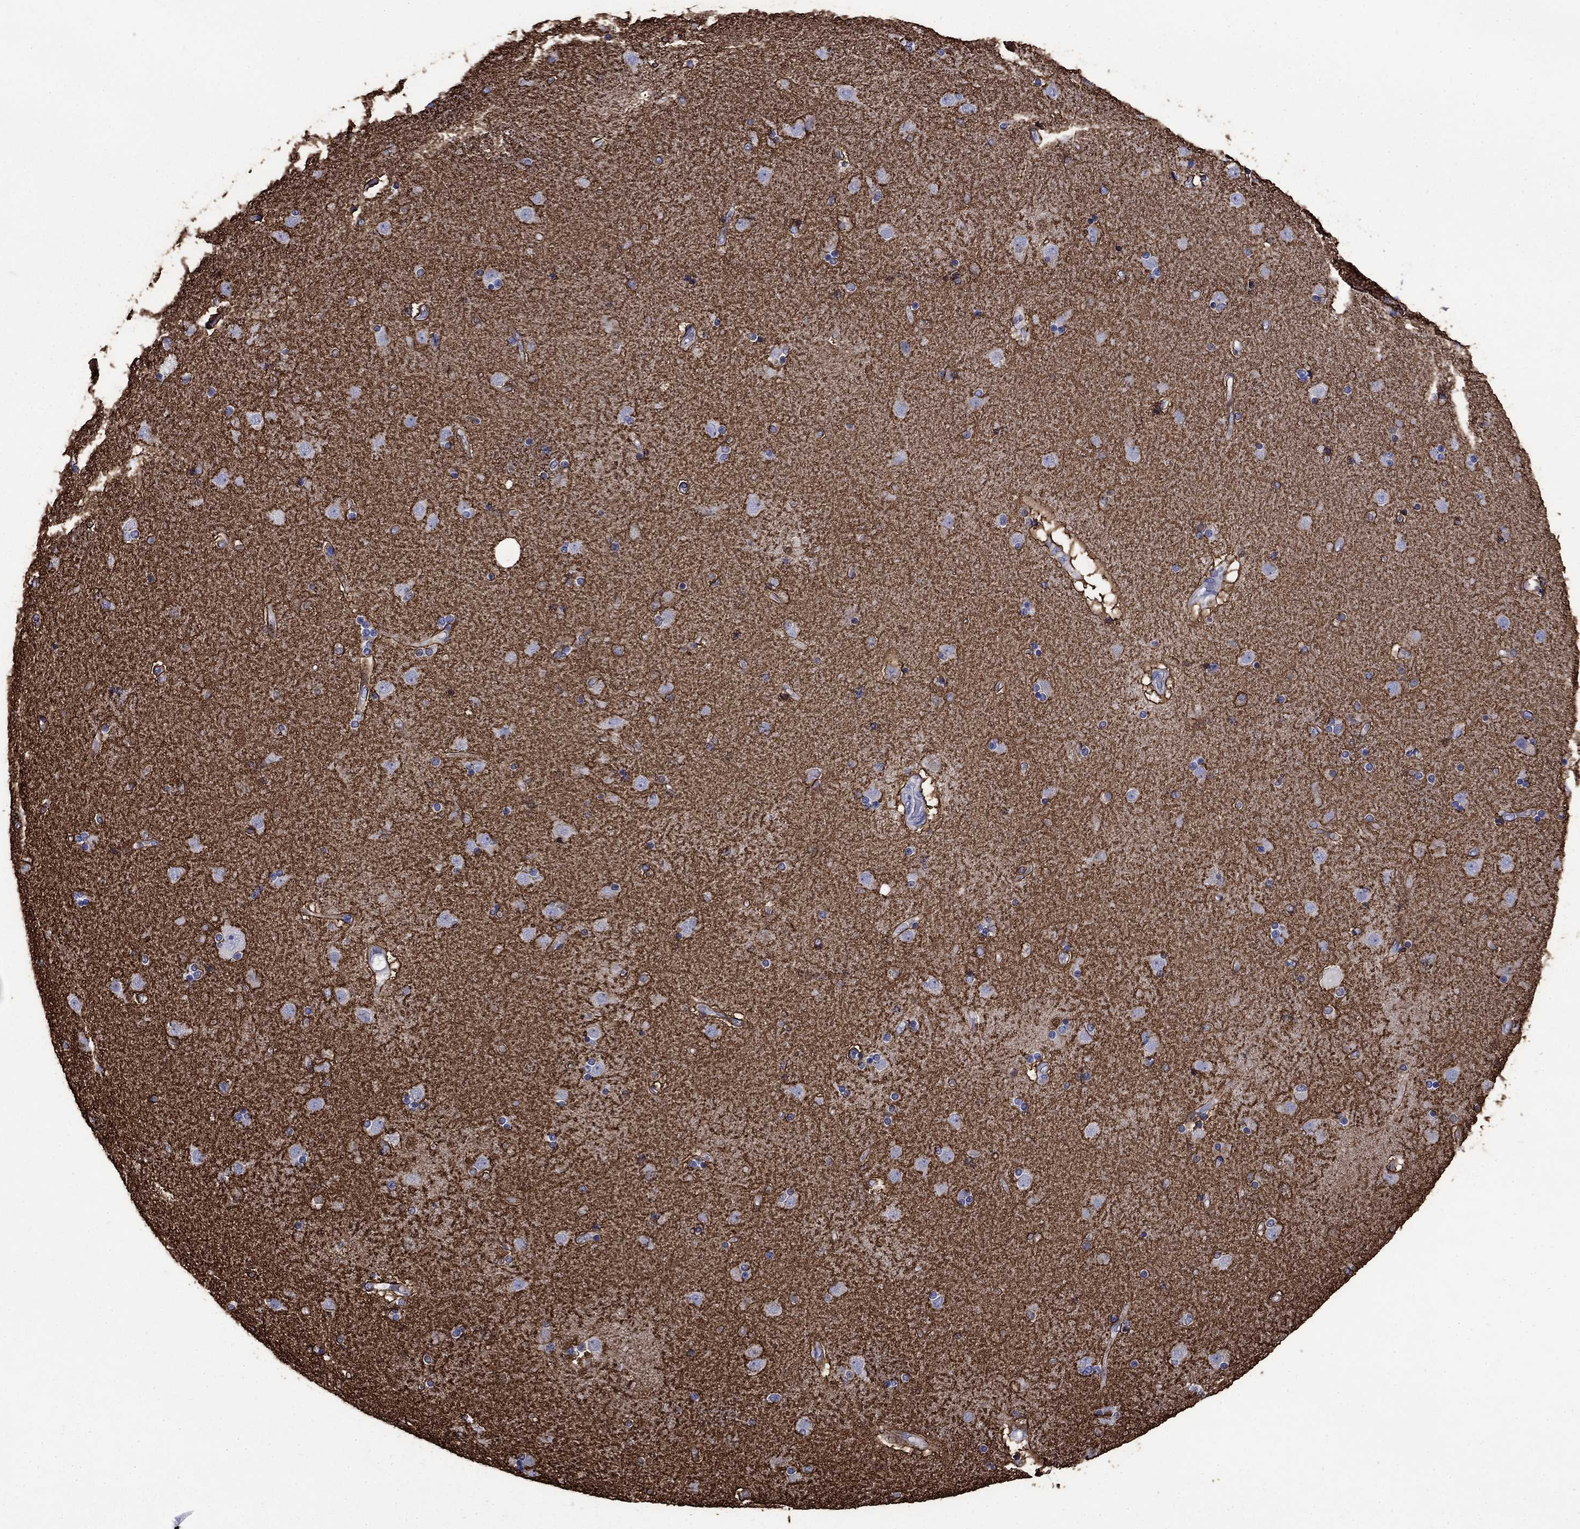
{"staining": {"intensity": "strong", "quantity": "<25%", "location": "cytoplasmic/membranous"}, "tissue": "caudate", "cell_type": "Glial cells", "image_type": "normal", "snomed": [{"axis": "morphology", "description": "Normal tissue, NOS"}, {"axis": "topography", "description": "Lateral ventricle wall"}], "caption": "The histopathology image displays immunohistochemical staining of benign caudate. There is strong cytoplasmic/membranous positivity is present in approximately <25% of glial cells. (DAB IHC, brown staining for protein, blue staining for nuclei).", "gene": "SLC1A2", "patient": {"sex": "female", "age": 71}}